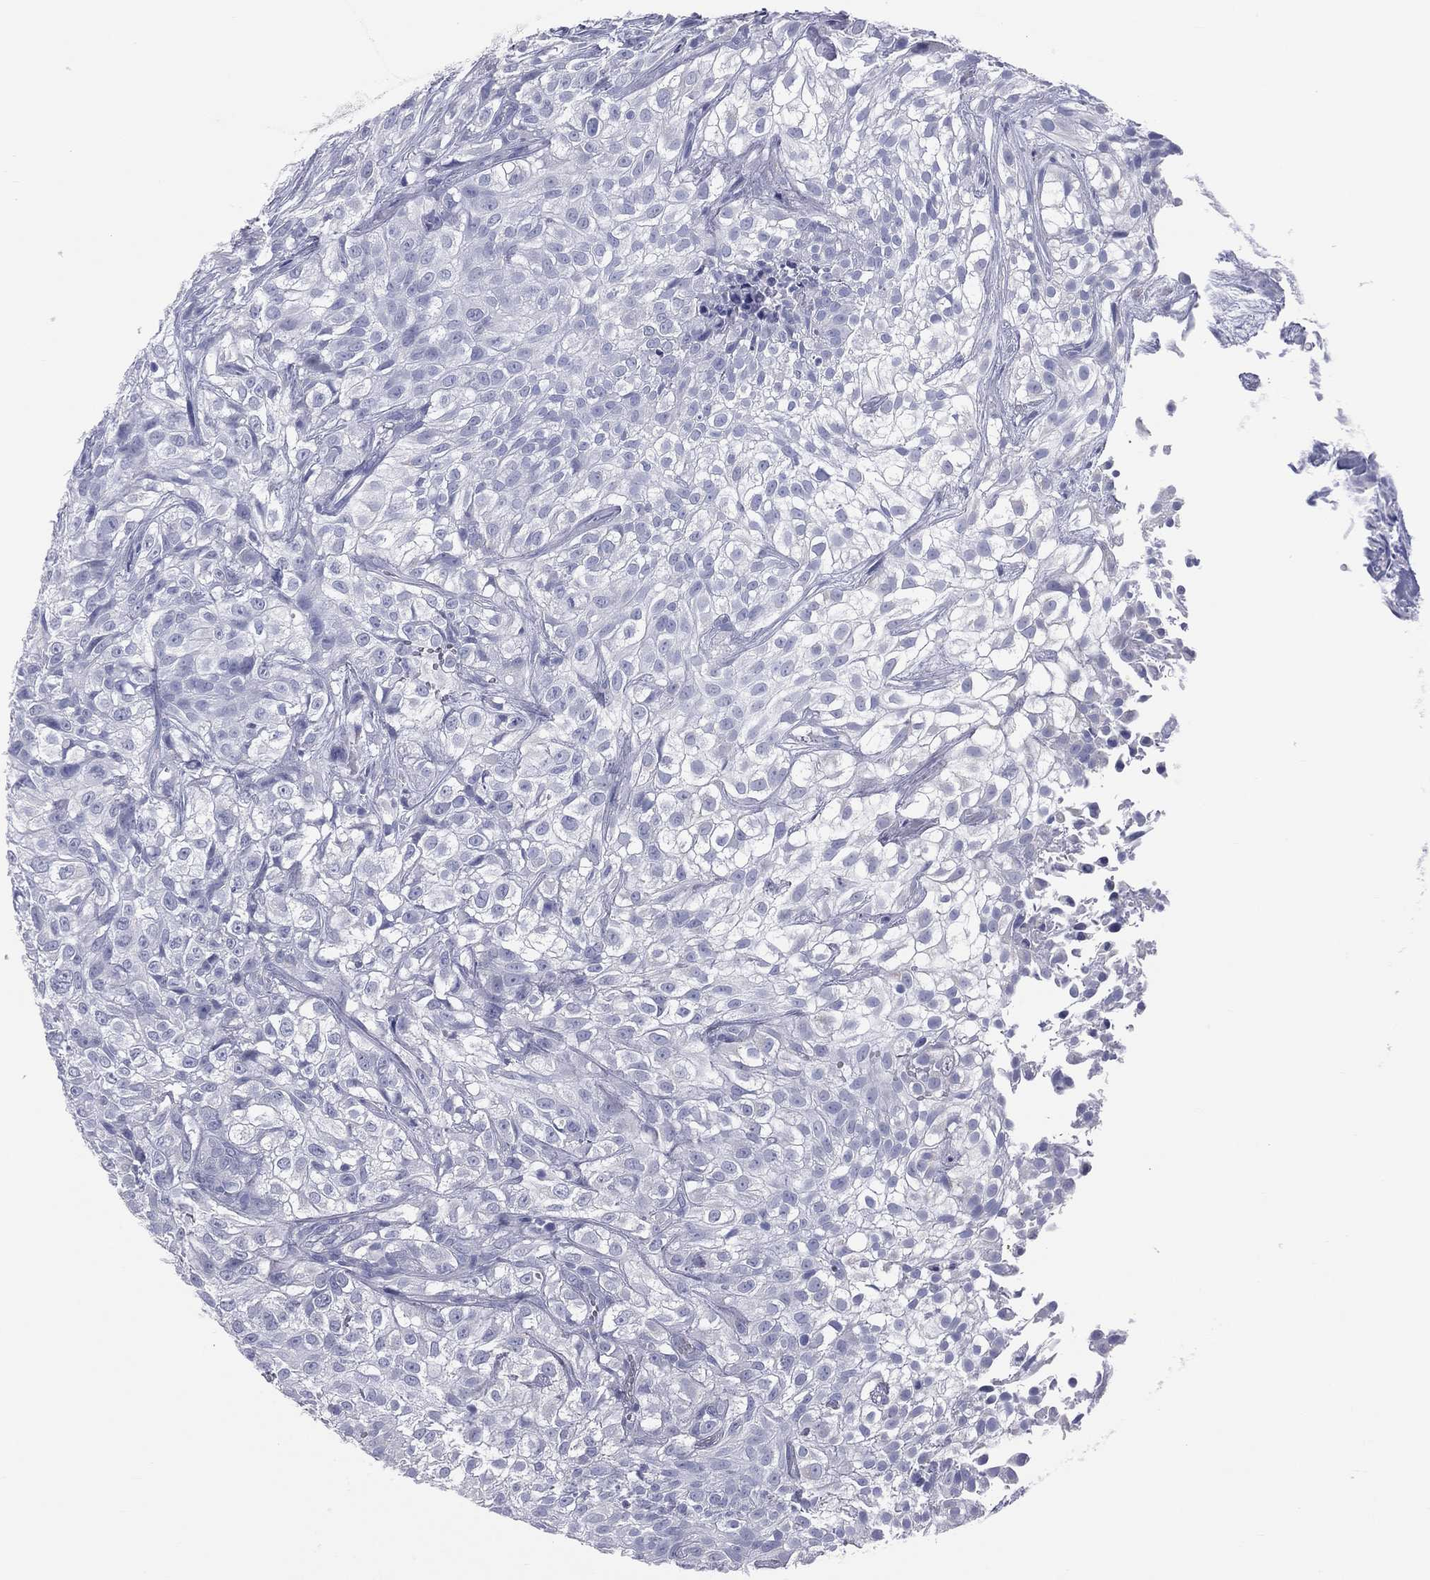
{"staining": {"intensity": "negative", "quantity": "none", "location": "none"}, "tissue": "urothelial cancer", "cell_type": "Tumor cells", "image_type": "cancer", "snomed": [{"axis": "morphology", "description": "Urothelial carcinoma, High grade"}, {"axis": "topography", "description": "Urinary bladder"}], "caption": "Histopathology image shows no protein expression in tumor cells of urothelial cancer tissue.", "gene": "MLN", "patient": {"sex": "male", "age": 56}}